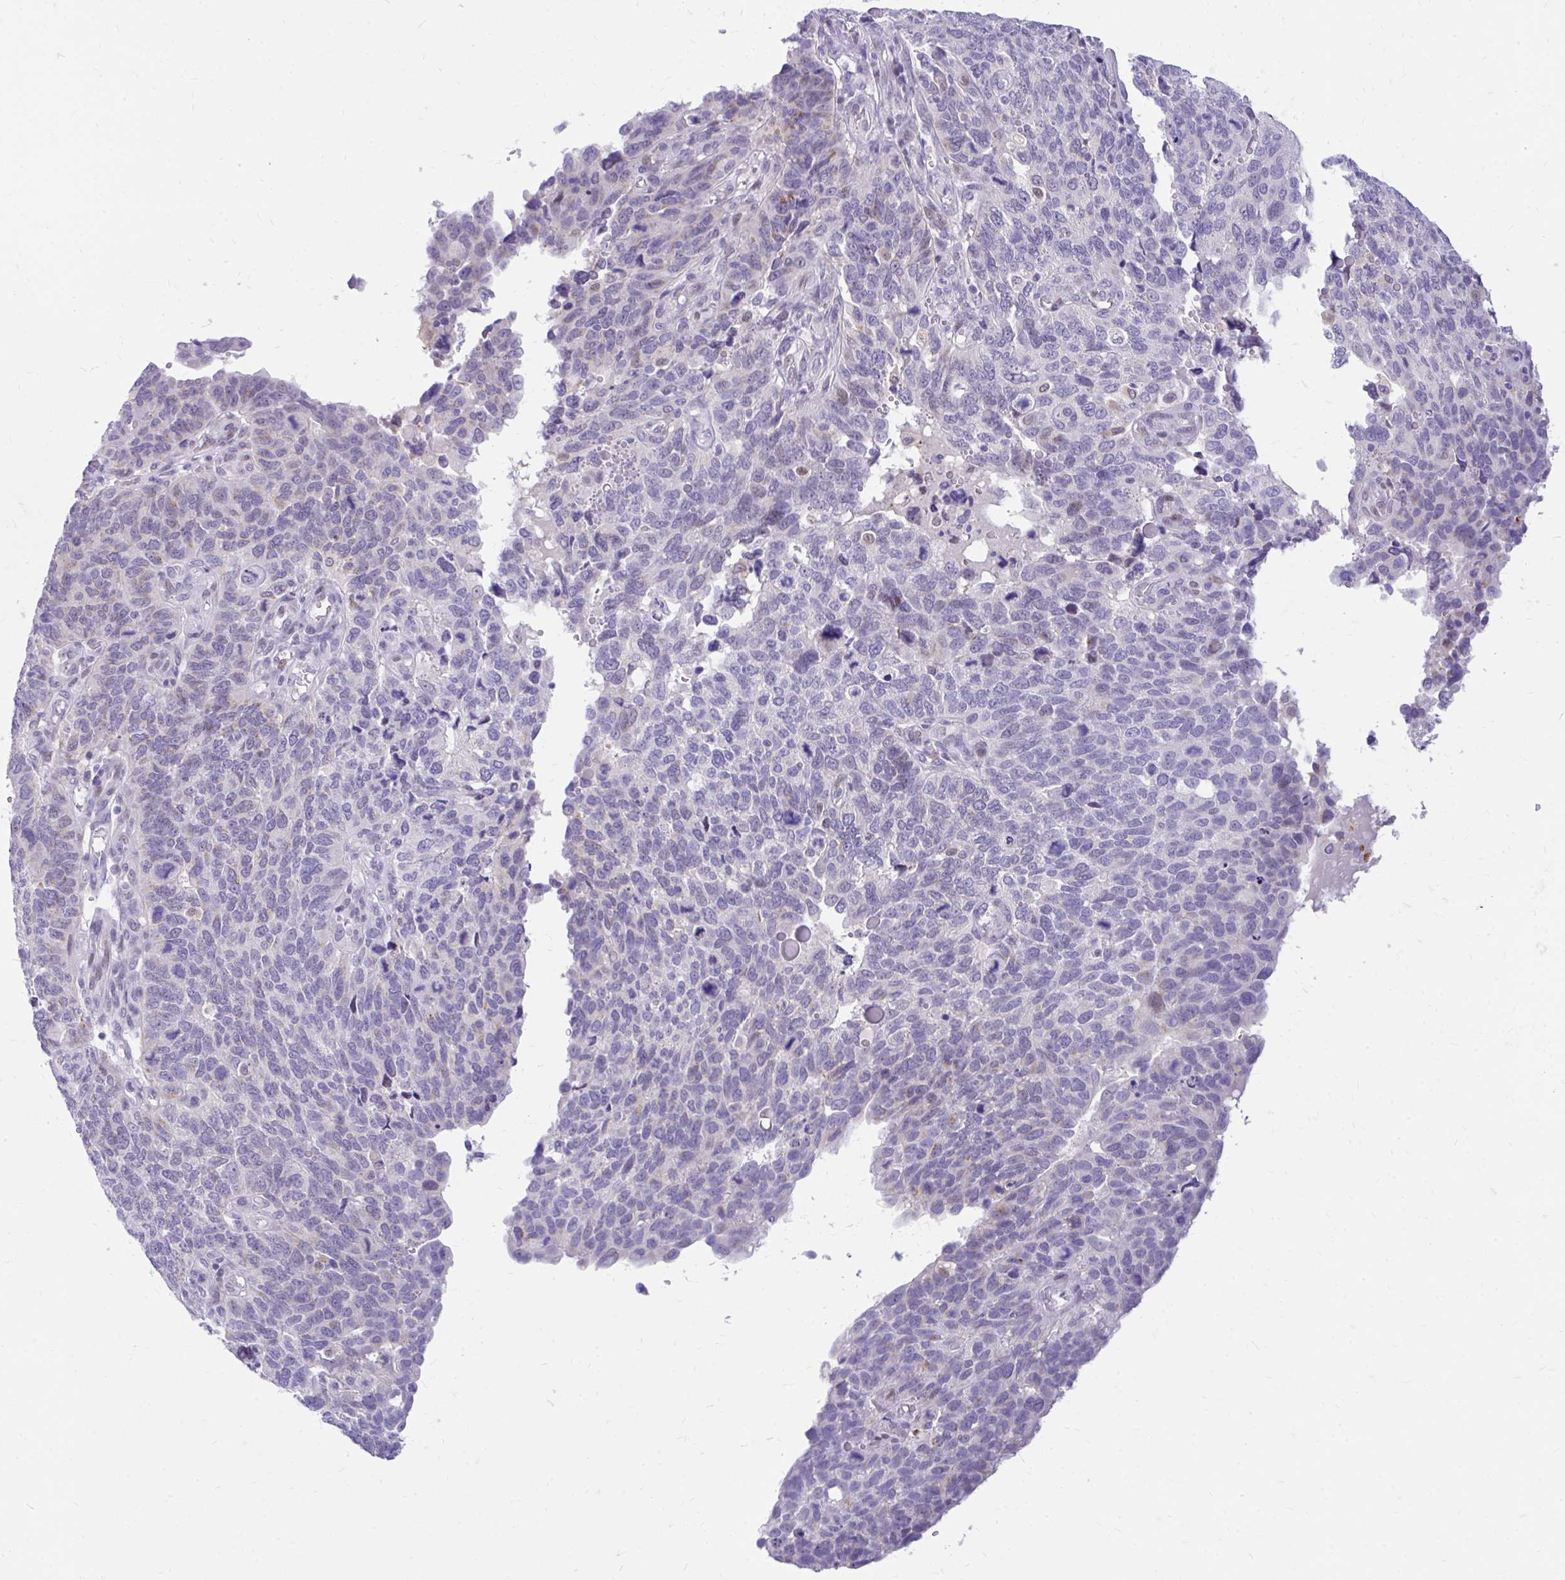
{"staining": {"intensity": "negative", "quantity": "none", "location": "none"}, "tissue": "endometrial cancer", "cell_type": "Tumor cells", "image_type": "cancer", "snomed": [{"axis": "morphology", "description": "Adenocarcinoma, NOS"}, {"axis": "topography", "description": "Endometrium"}], "caption": "Endometrial adenocarcinoma was stained to show a protein in brown. There is no significant expression in tumor cells. (Immunohistochemistry, brightfield microscopy, high magnification).", "gene": "GLB1L2", "patient": {"sex": "female", "age": 66}}